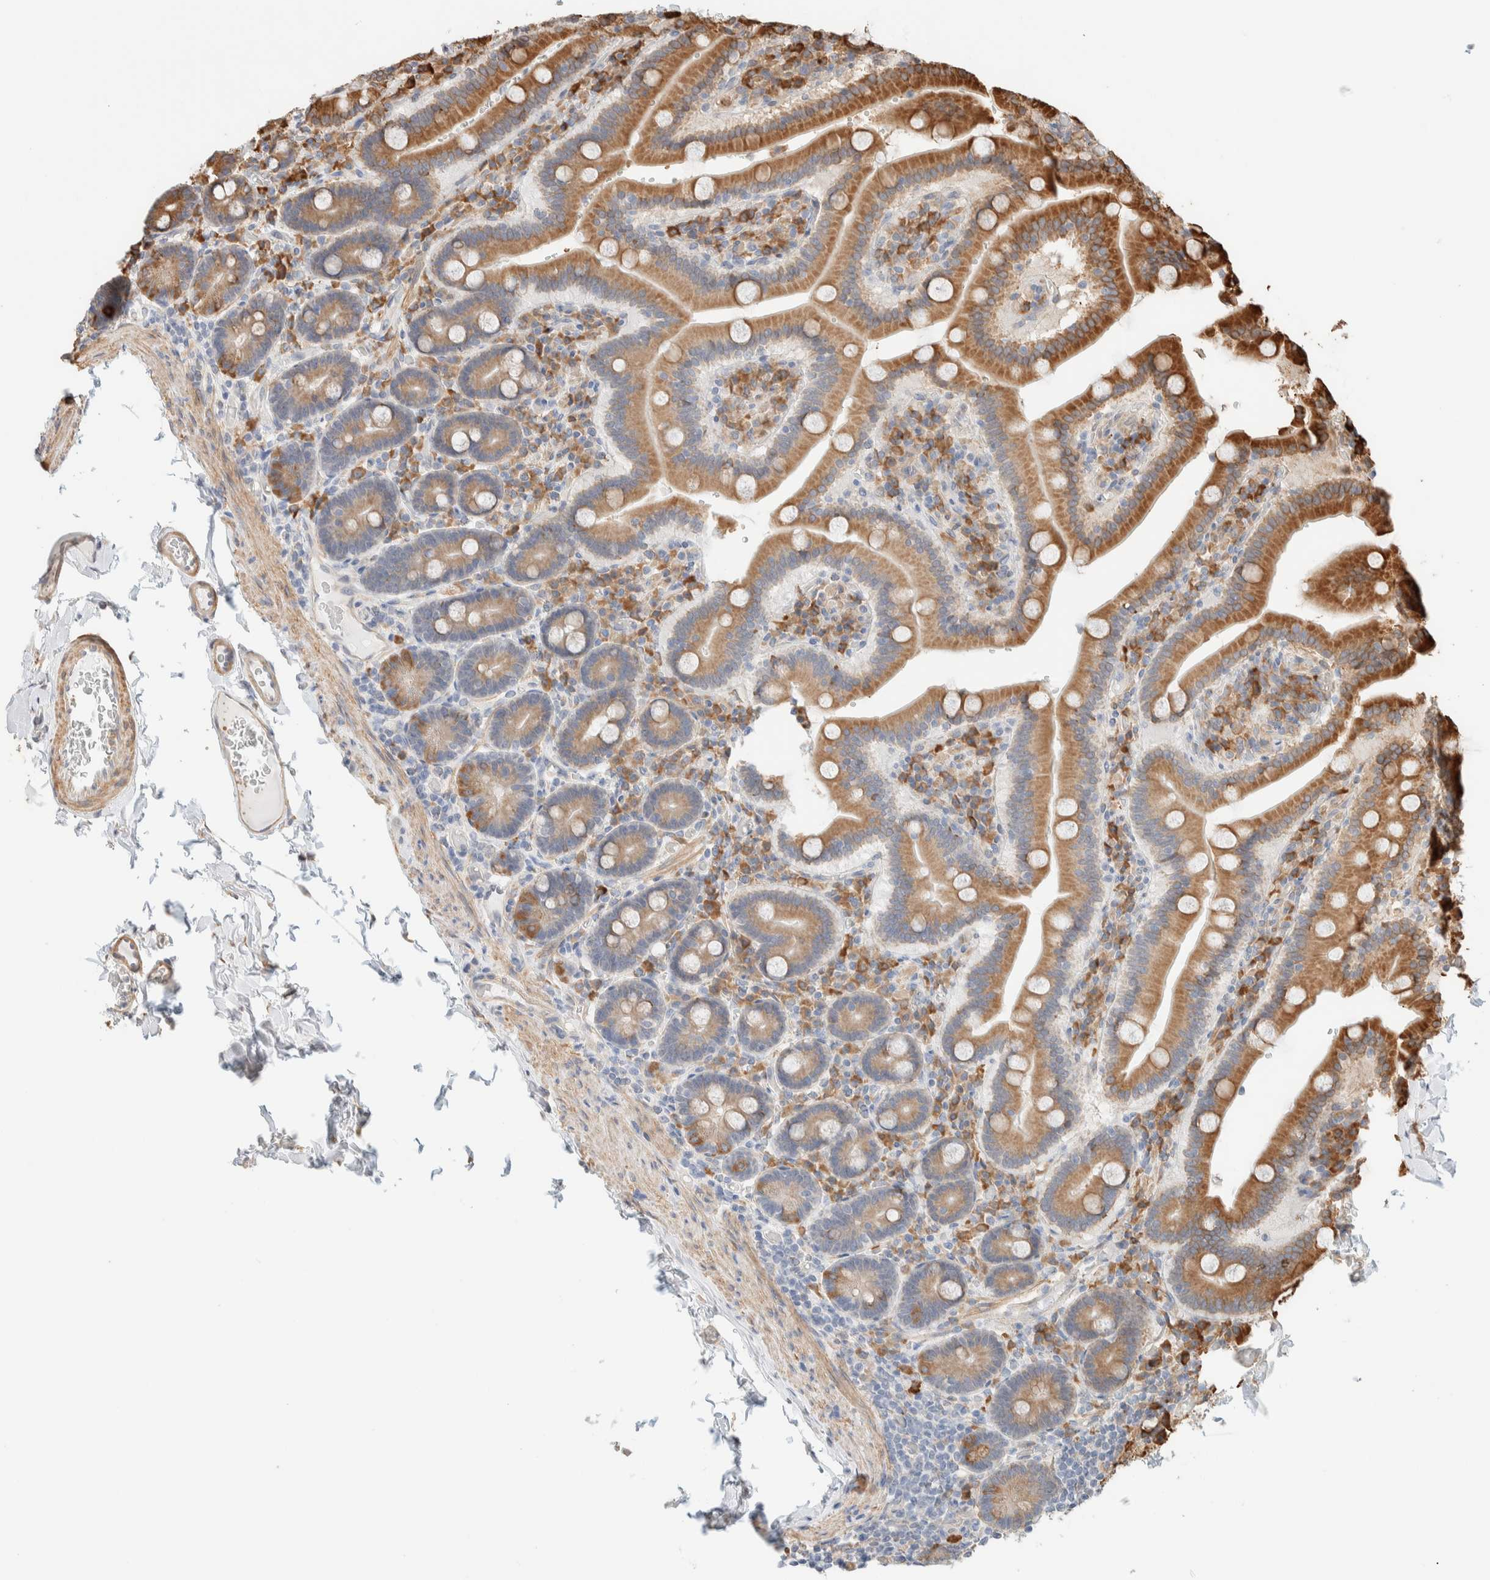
{"staining": {"intensity": "moderate", "quantity": ">75%", "location": "cytoplasmic/membranous"}, "tissue": "duodenum", "cell_type": "Glandular cells", "image_type": "normal", "snomed": [{"axis": "morphology", "description": "Normal tissue, NOS"}, {"axis": "topography", "description": "Duodenum"}], "caption": "Immunohistochemistry (IHC) (DAB) staining of benign duodenum demonstrates moderate cytoplasmic/membranous protein expression in approximately >75% of glandular cells. The protein of interest is shown in brown color, while the nuclei are stained blue.", "gene": "INTS1", "patient": {"sex": "female", "age": 62}}